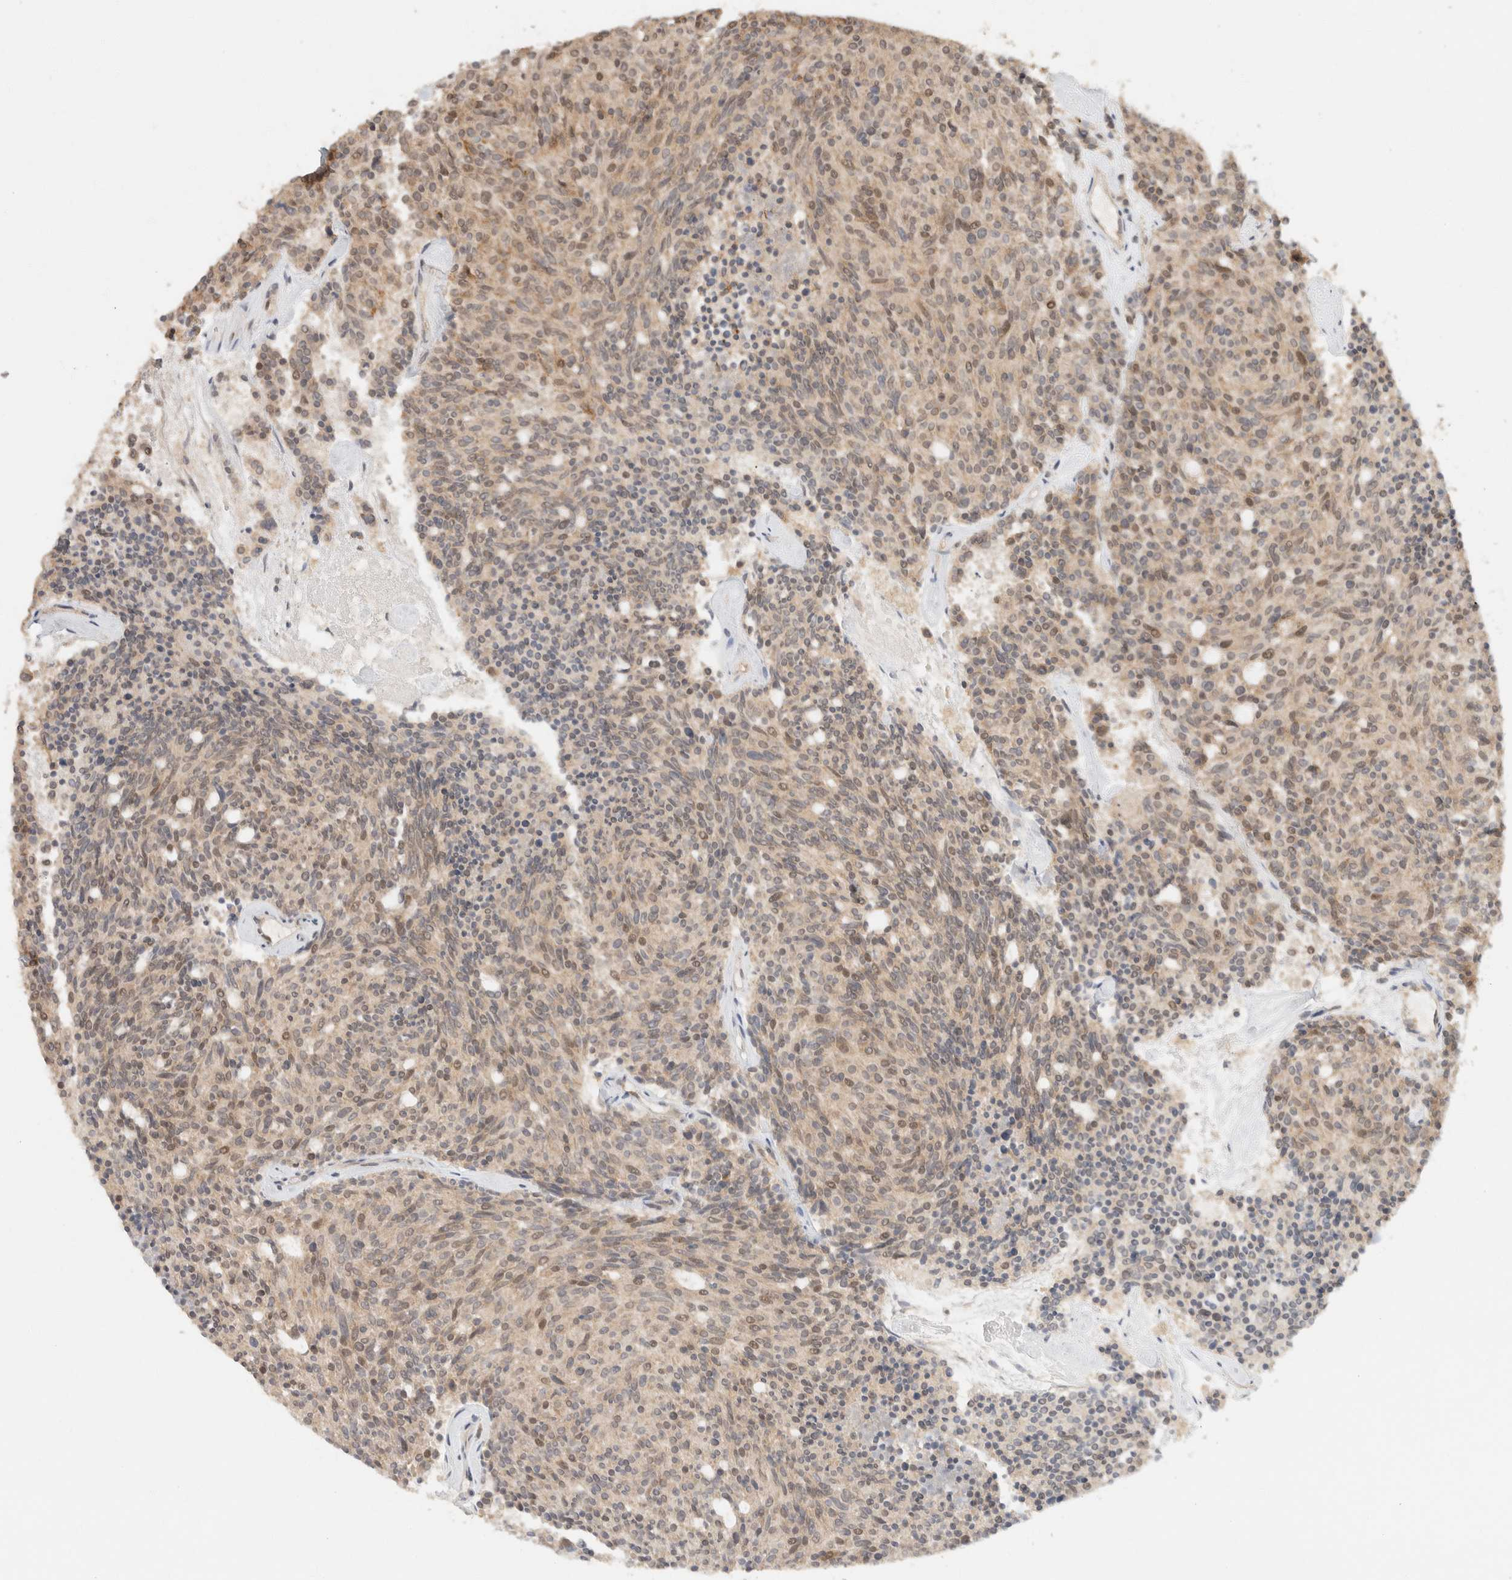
{"staining": {"intensity": "weak", "quantity": ">75%", "location": "cytoplasmic/membranous"}, "tissue": "carcinoid", "cell_type": "Tumor cells", "image_type": "cancer", "snomed": [{"axis": "morphology", "description": "Carcinoid, malignant, NOS"}, {"axis": "topography", "description": "Pancreas"}], "caption": "This is an image of IHC staining of carcinoid, which shows weak staining in the cytoplasmic/membranous of tumor cells.", "gene": "TACC1", "patient": {"sex": "female", "age": 54}}